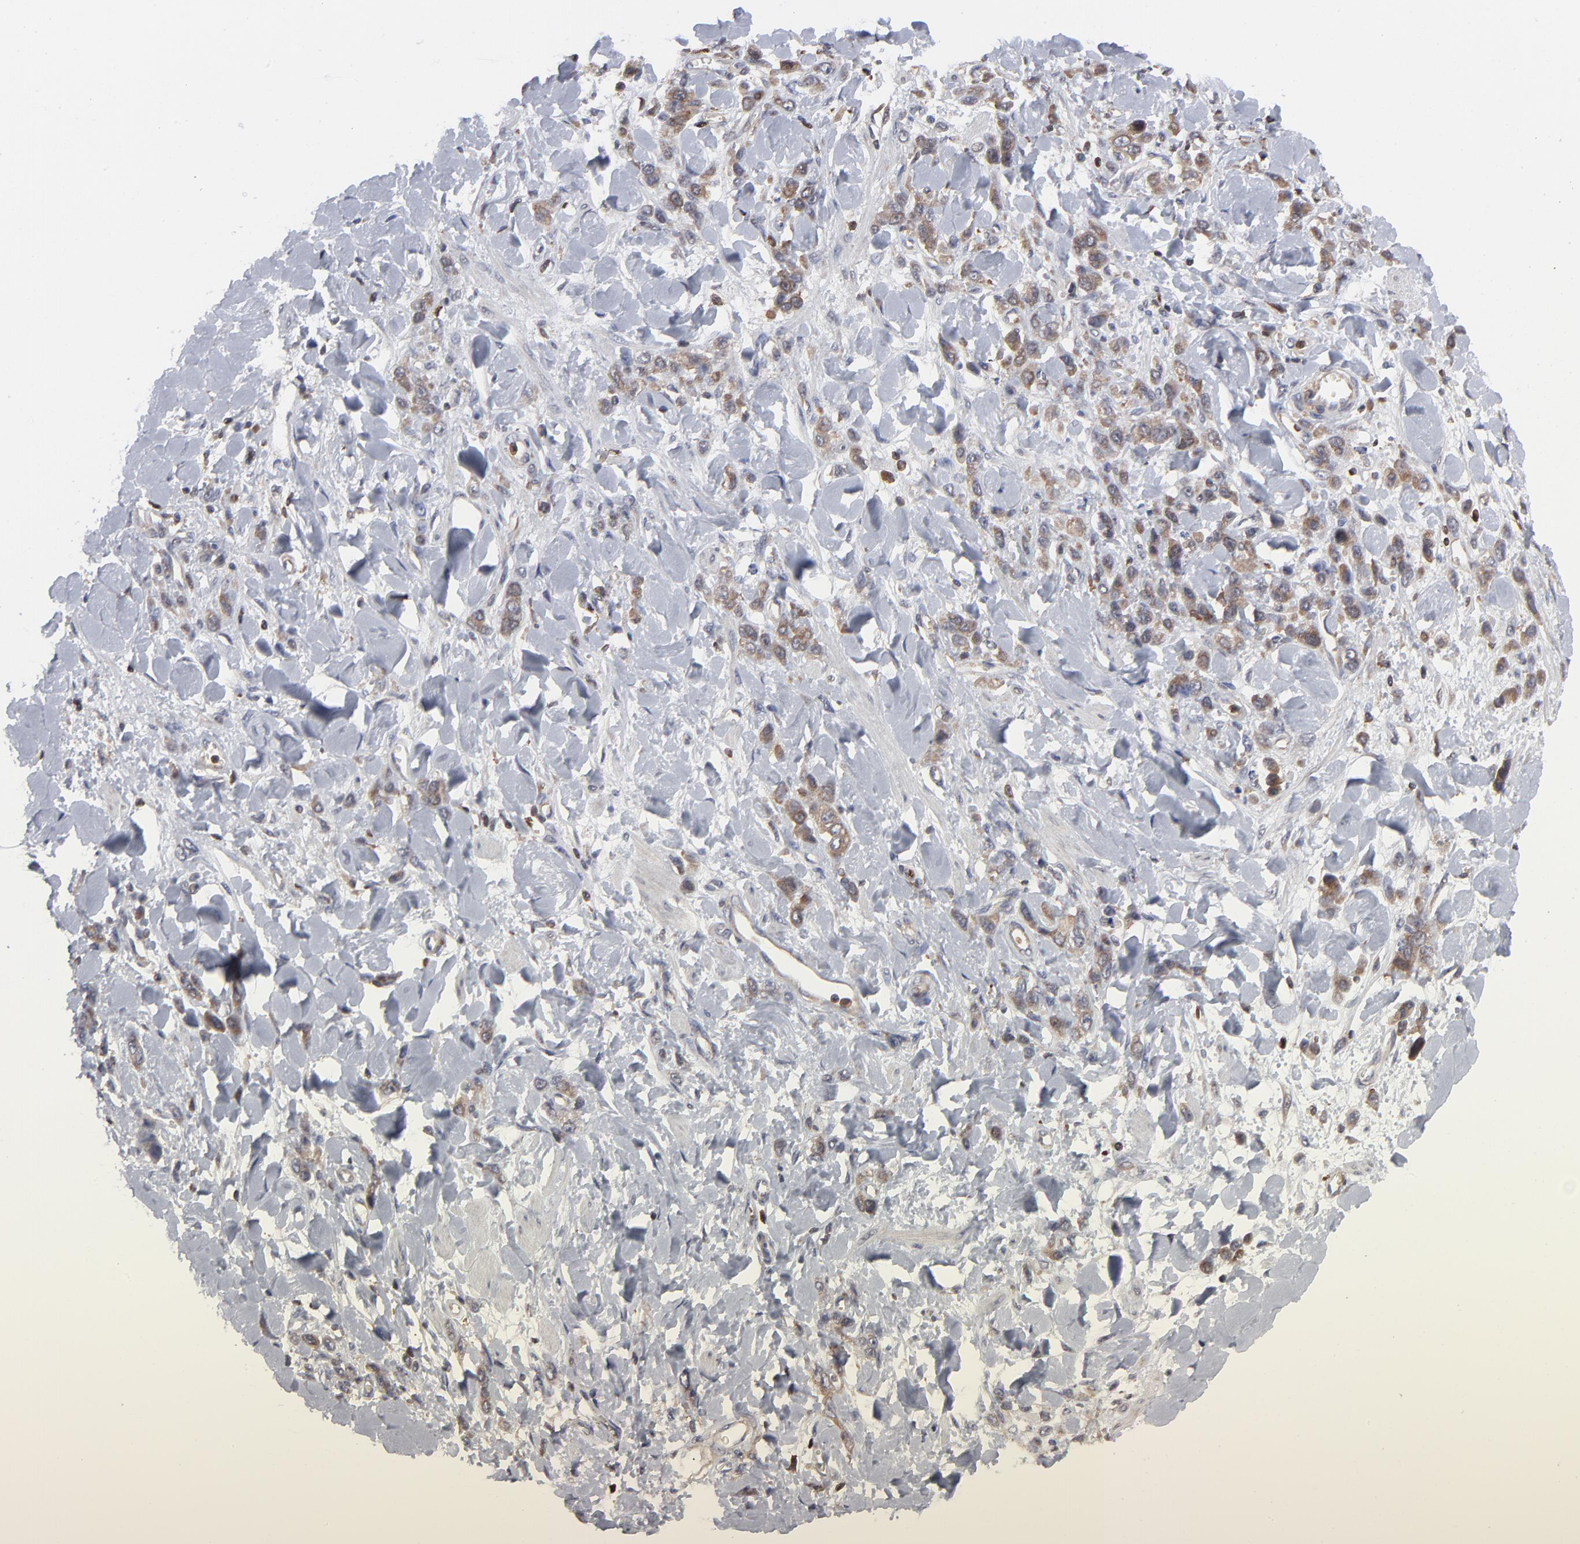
{"staining": {"intensity": "moderate", "quantity": ">75%", "location": "cytoplasmic/membranous"}, "tissue": "stomach cancer", "cell_type": "Tumor cells", "image_type": "cancer", "snomed": [{"axis": "morphology", "description": "Normal tissue, NOS"}, {"axis": "morphology", "description": "Adenocarcinoma, NOS"}, {"axis": "topography", "description": "Stomach"}], "caption": "This is an image of IHC staining of stomach cancer (adenocarcinoma), which shows moderate expression in the cytoplasmic/membranous of tumor cells.", "gene": "MAP2K1", "patient": {"sex": "male", "age": 82}}